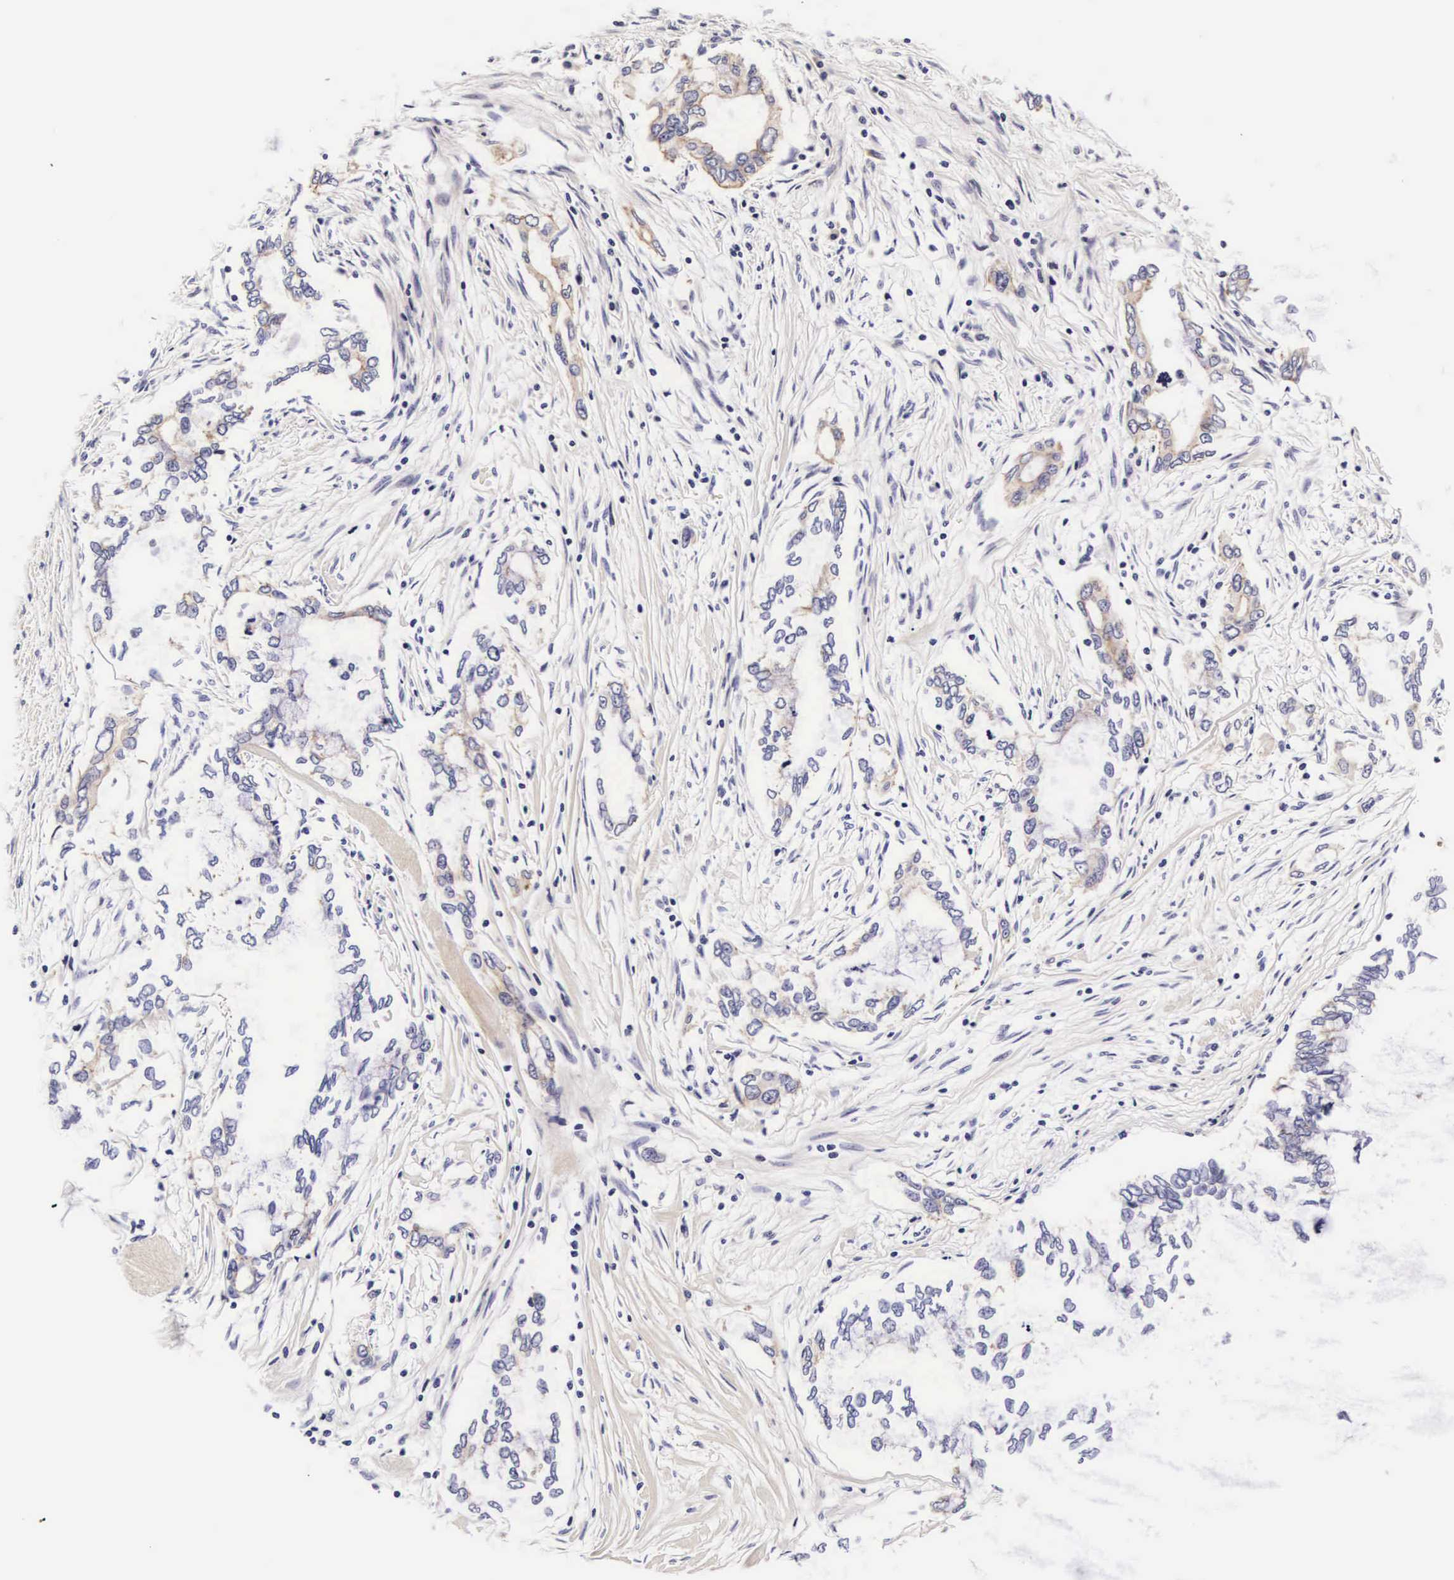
{"staining": {"intensity": "weak", "quantity": "<25%", "location": "cytoplasmic/membranous"}, "tissue": "pancreatic cancer", "cell_type": "Tumor cells", "image_type": "cancer", "snomed": [{"axis": "morphology", "description": "Adenocarcinoma, NOS"}, {"axis": "topography", "description": "Pancreas"}], "caption": "High power microscopy photomicrograph of an immunohistochemistry micrograph of pancreatic cancer (adenocarcinoma), revealing no significant positivity in tumor cells.", "gene": "PHETA2", "patient": {"sex": "female", "age": 57}}